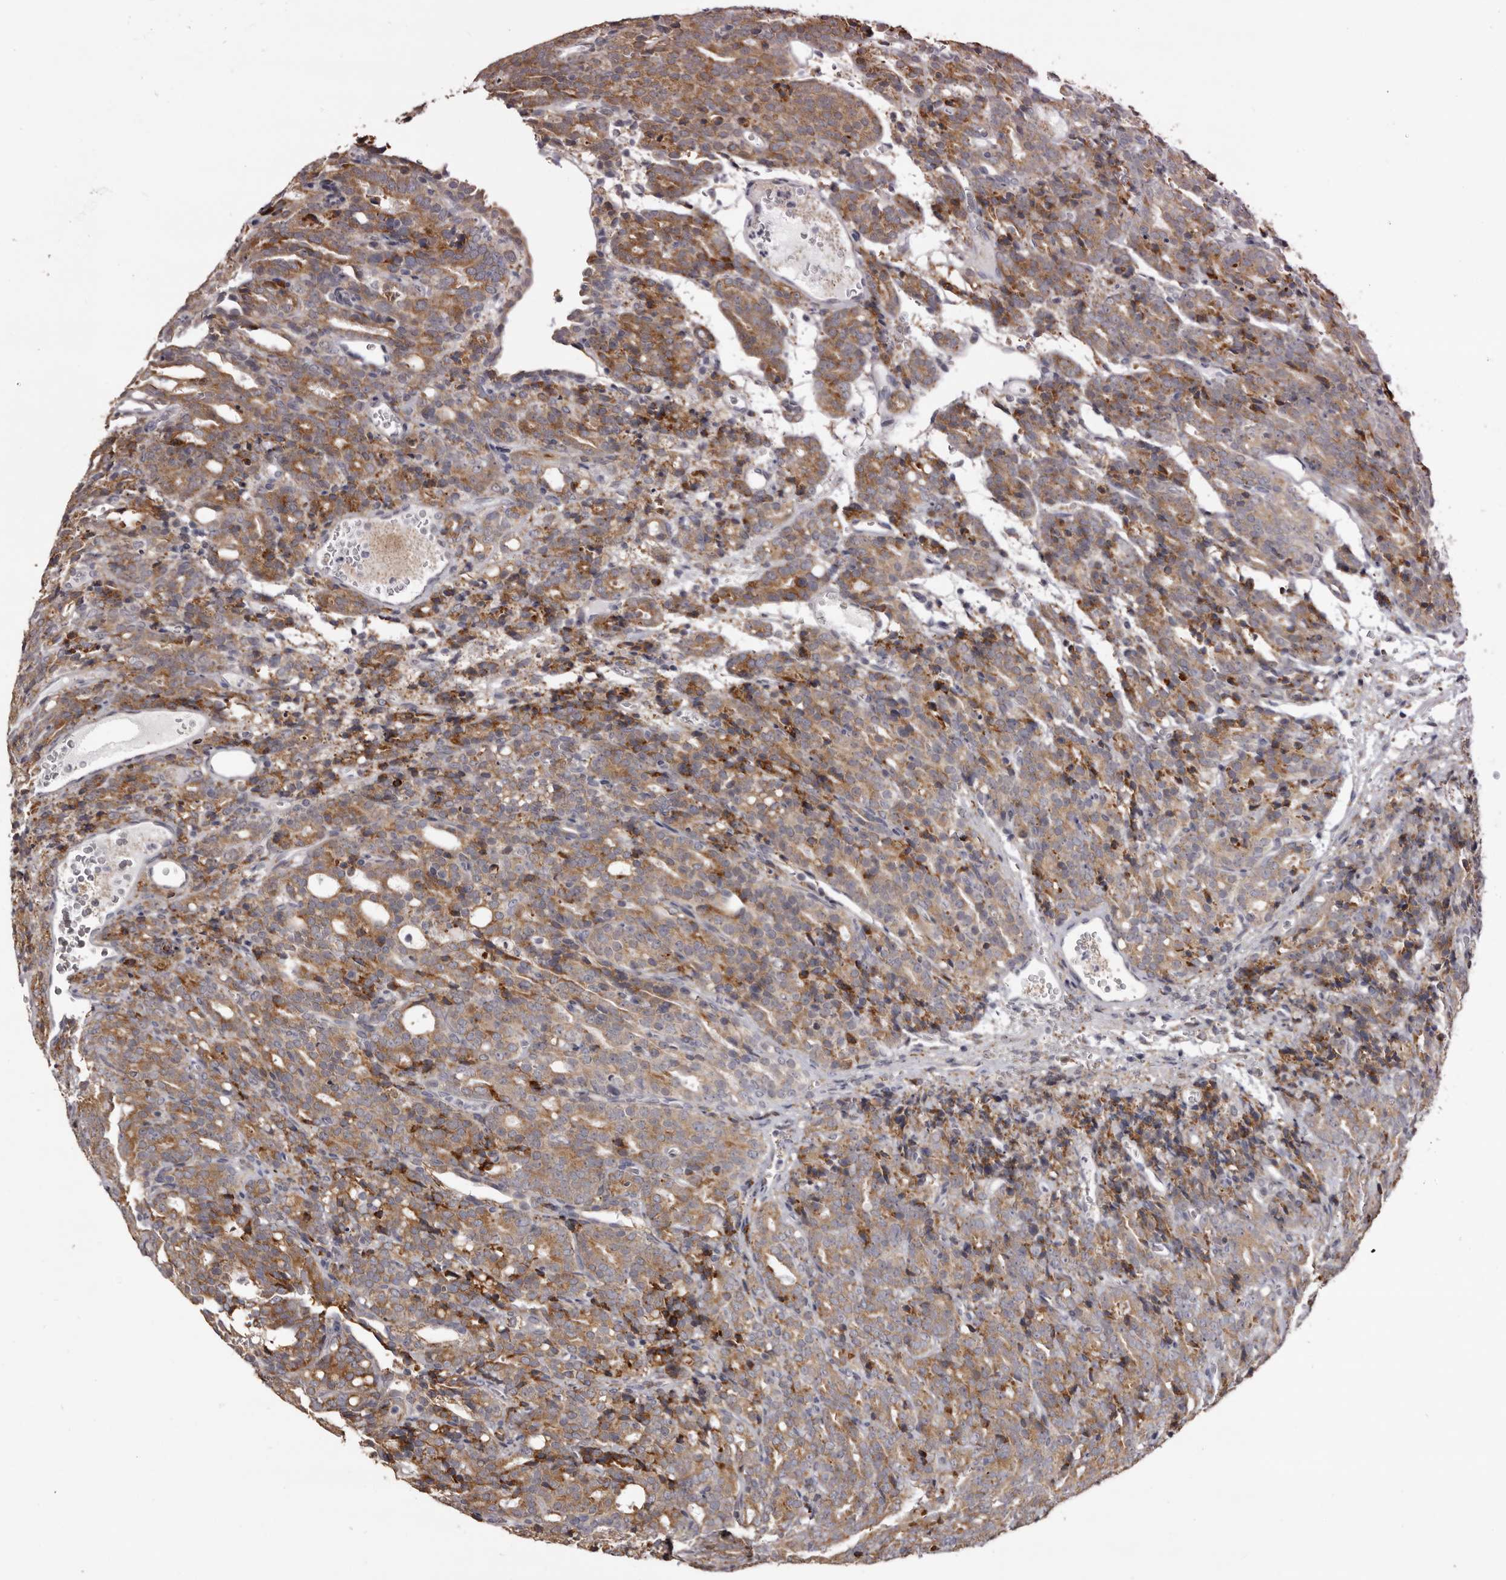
{"staining": {"intensity": "moderate", "quantity": ">75%", "location": "cytoplasmic/membranous"}, "tissue": "prostate cancer", "cell_type": "Tumor cells", "image_type": "cancer", "snomed": [{"axis": "morphology", "description": "Adenocarcinoma, High grade"}, {"axis": "topography", "description": "Prostate"}], "caption": "Human prostate cancer (adenocarcinoma (high-grade)) stained with a protein marker shows moderate staining in tumor cells.", "gene": "PIGX", "patient": {"sex": "male", "age": 62}}